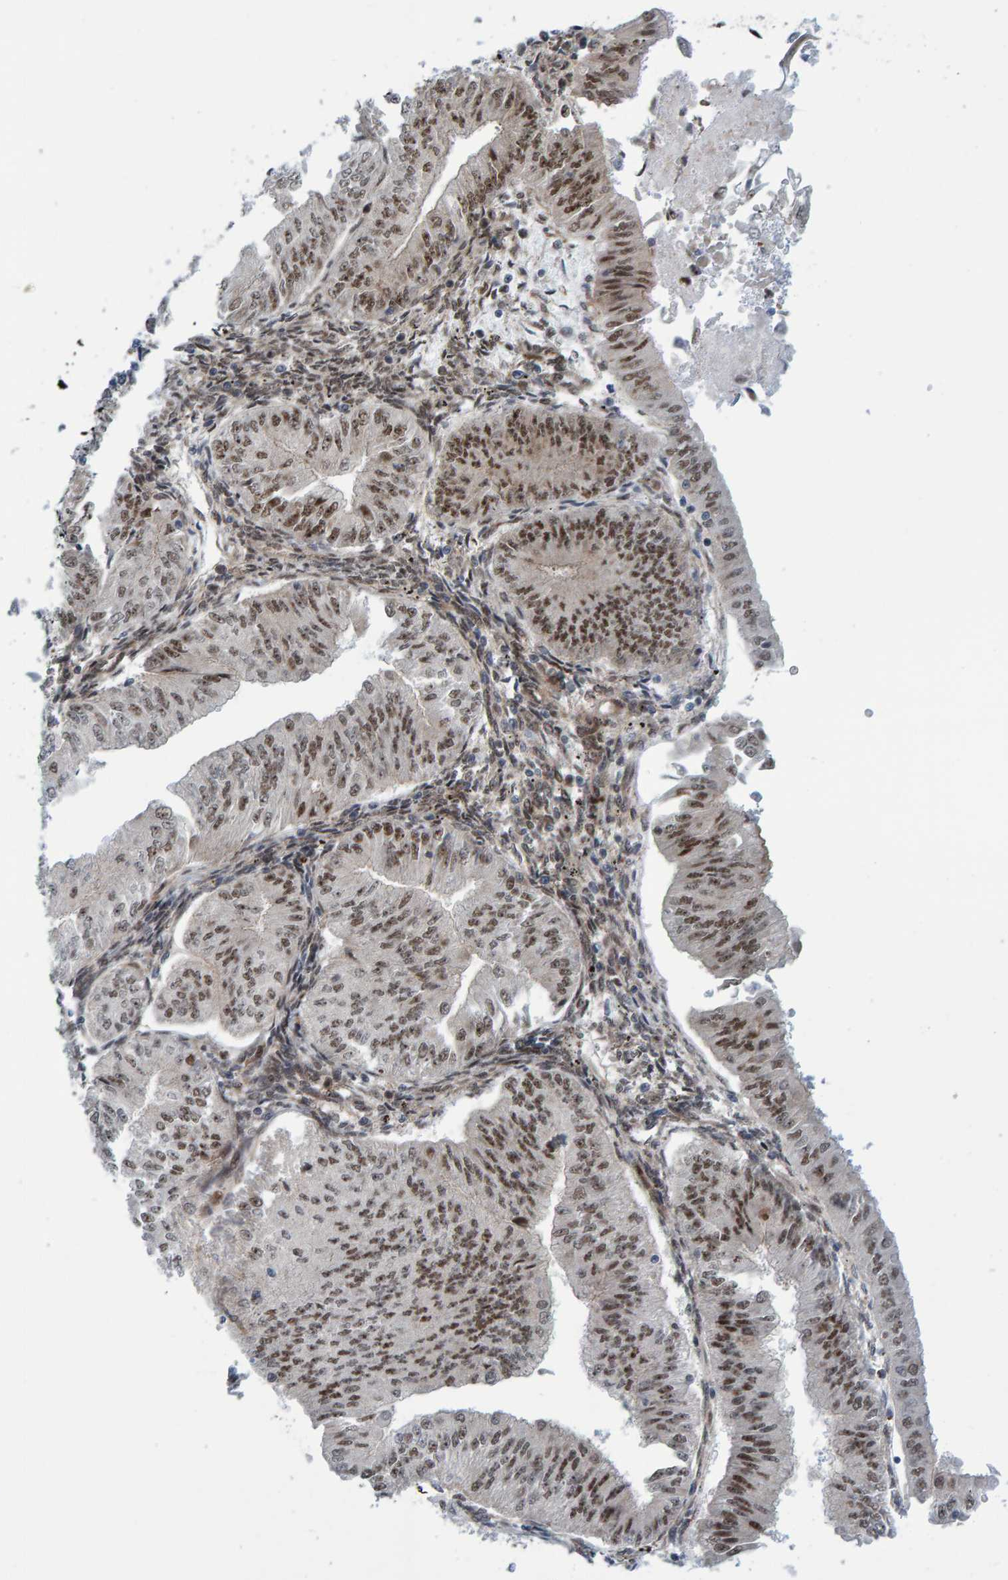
{"staining": {"intensity": "moderate", "quantity": "25%-75%", "location": "nuclear"}, "tissue": "endometrial cancer", "cell_type": "Tumor cells", "image_type": "cancer", "snomed": [{"axis": "morphology", "description": "Normal tissue, NOS"}, {"axis": "morphology", "description": "Adenocarcinoma, NOS"}, {"axis": "topography", "description": "Endometrium"}], "caption": "A brown stain labels moderate nuclear expression of a protein in human adenocarcinoma (endometrial) tumor cells. The protein of interest is shown in brown color, while the nuclei are stained blue.", "gene": "ZNF366", "patient": {"sex": "female", "age": 53}}